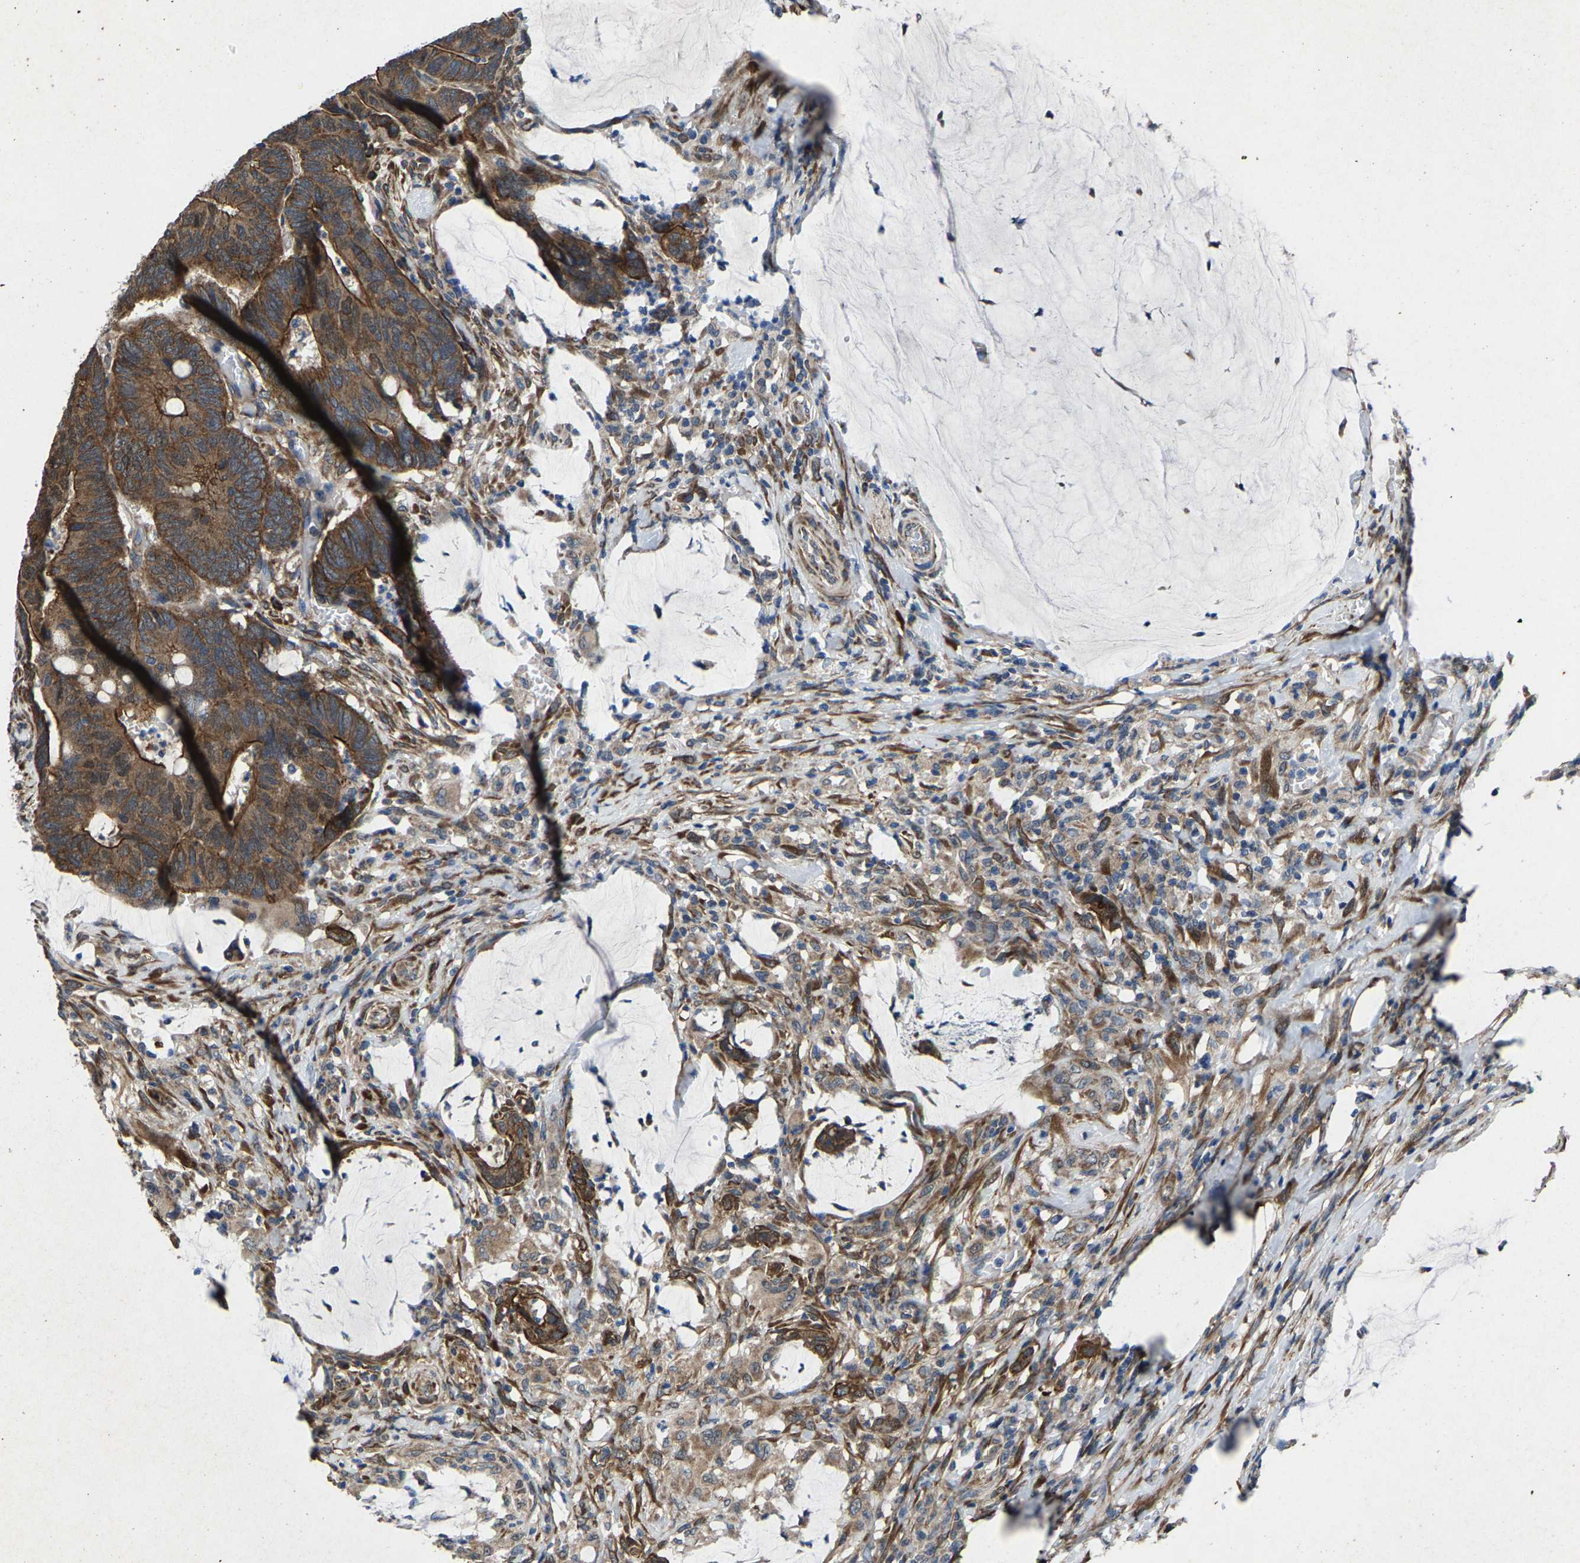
{"staining": {"intensity": "moderate", "quantity": ">75%", "location": "cytoplasmic/membranous"}, "tissue": "colorectal cancer", "cell_type": "Tumor cells", "image_type": "cancer", "snomed": [{"axis": "morphology", "description": "Normal tissue, NOS"}, {"axis": "morphology", "description": "Adenocarcinoma, NOS"}, {"axis": "topography", "description": "Rectum"}, {"axis": "topography", "description": "Peripheral nerve tissue"}], "caption": "IHC (DAB) staining of colorectal cancer (adenocarcinoma) exhibits moderate cytoplasmic/membranous protein expression in about >75% of tumor cells.", "gene": "PDP1", "patient": {"sex": "male", "age": 92}}